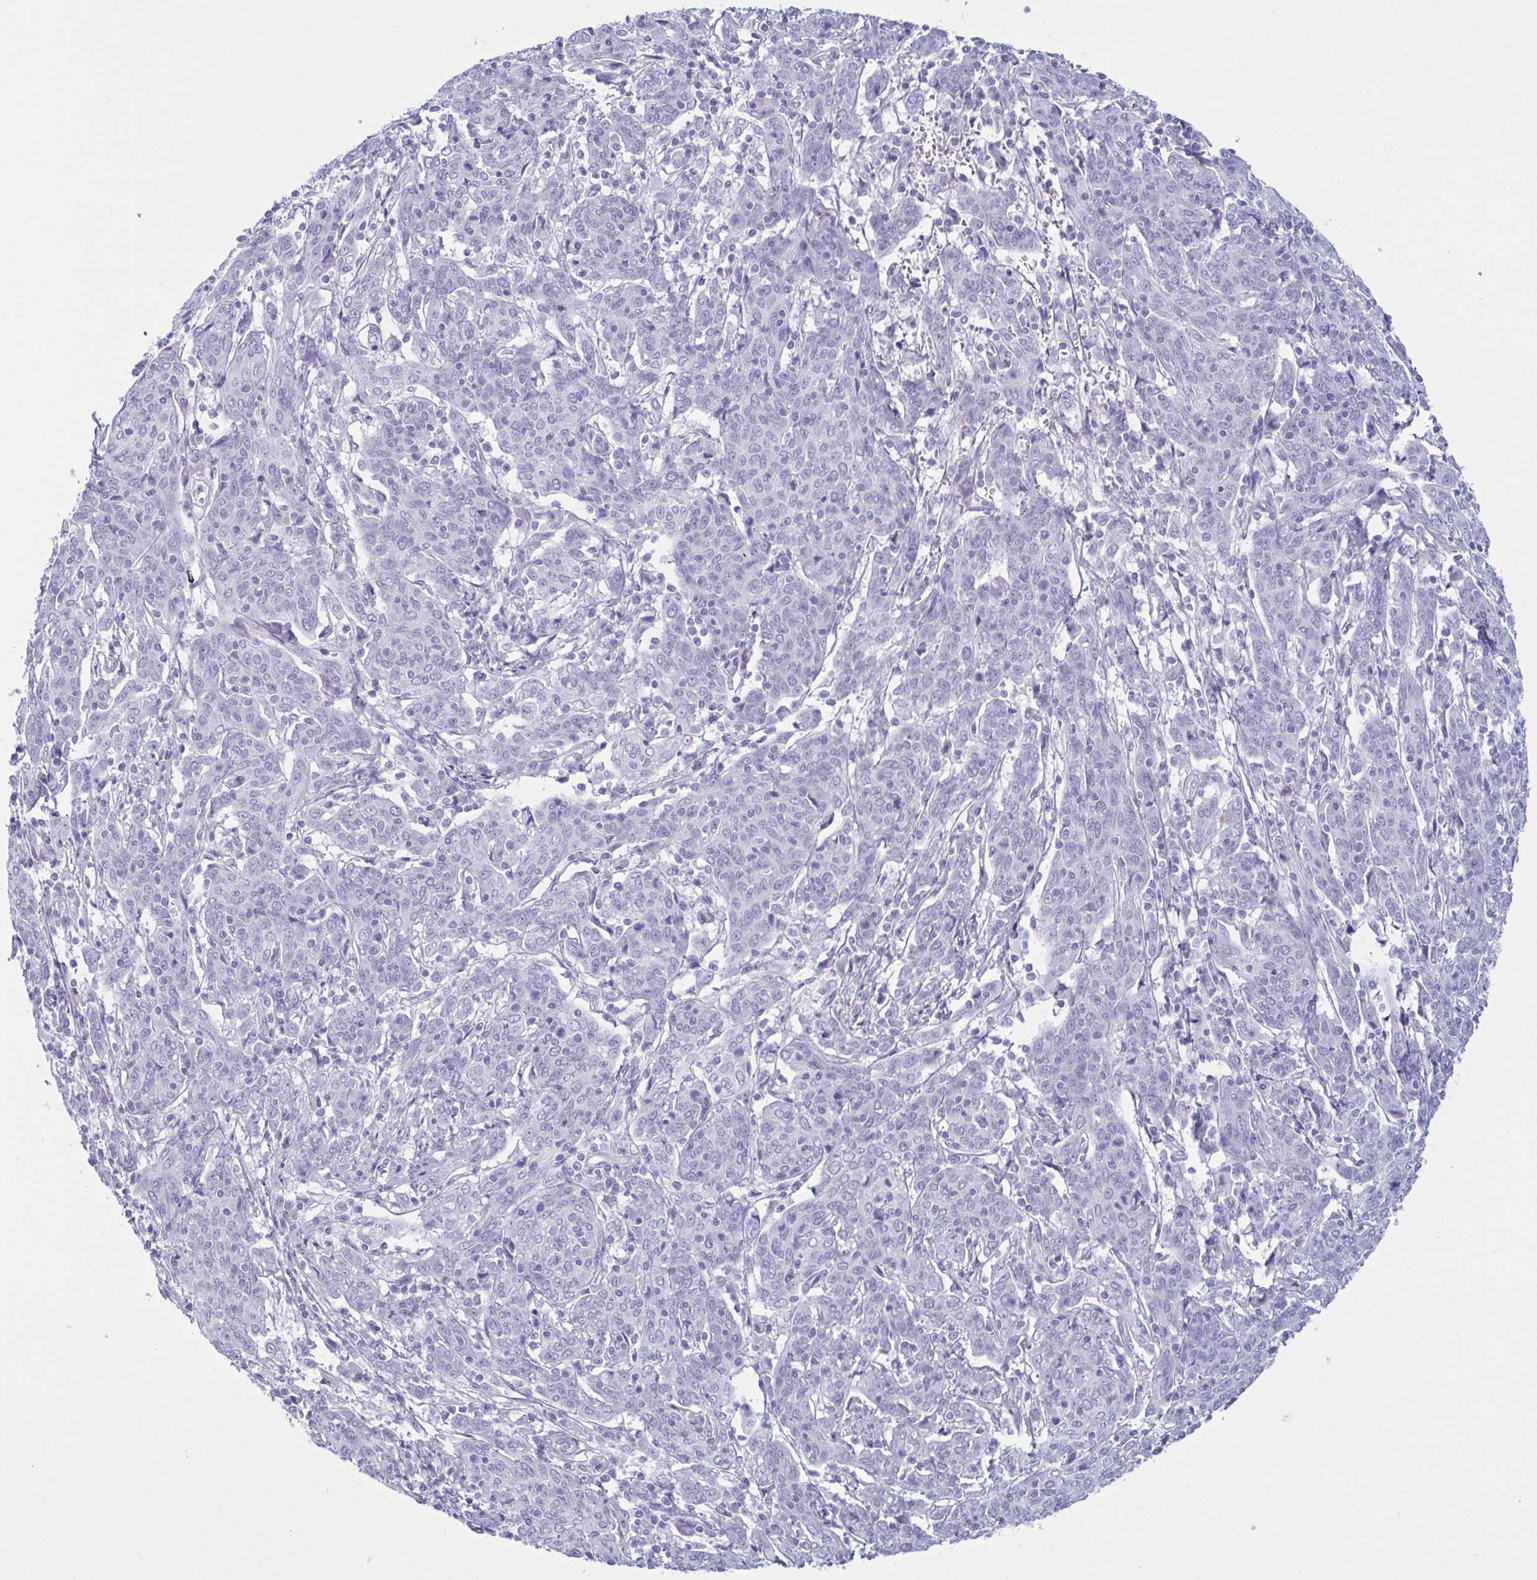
{"staining": {"intensity": "negative", "quantity": "none", "location": "none"}, "tissue": "cervical cancer", "cell_type": "Tumor cells", "image_type": "cancer", "snomed": [{"axis": "morphology", "description": "Squamous cell carcinoma, NOS"}, {"axis": "topography", "description": "Cervix"}], "caption": "This is an IHC photomicrograph of human cervical cancer. There is no positivity in tumor cells.", "gene": "BBS1", "patient": {"sex": "female", "age": 67}}